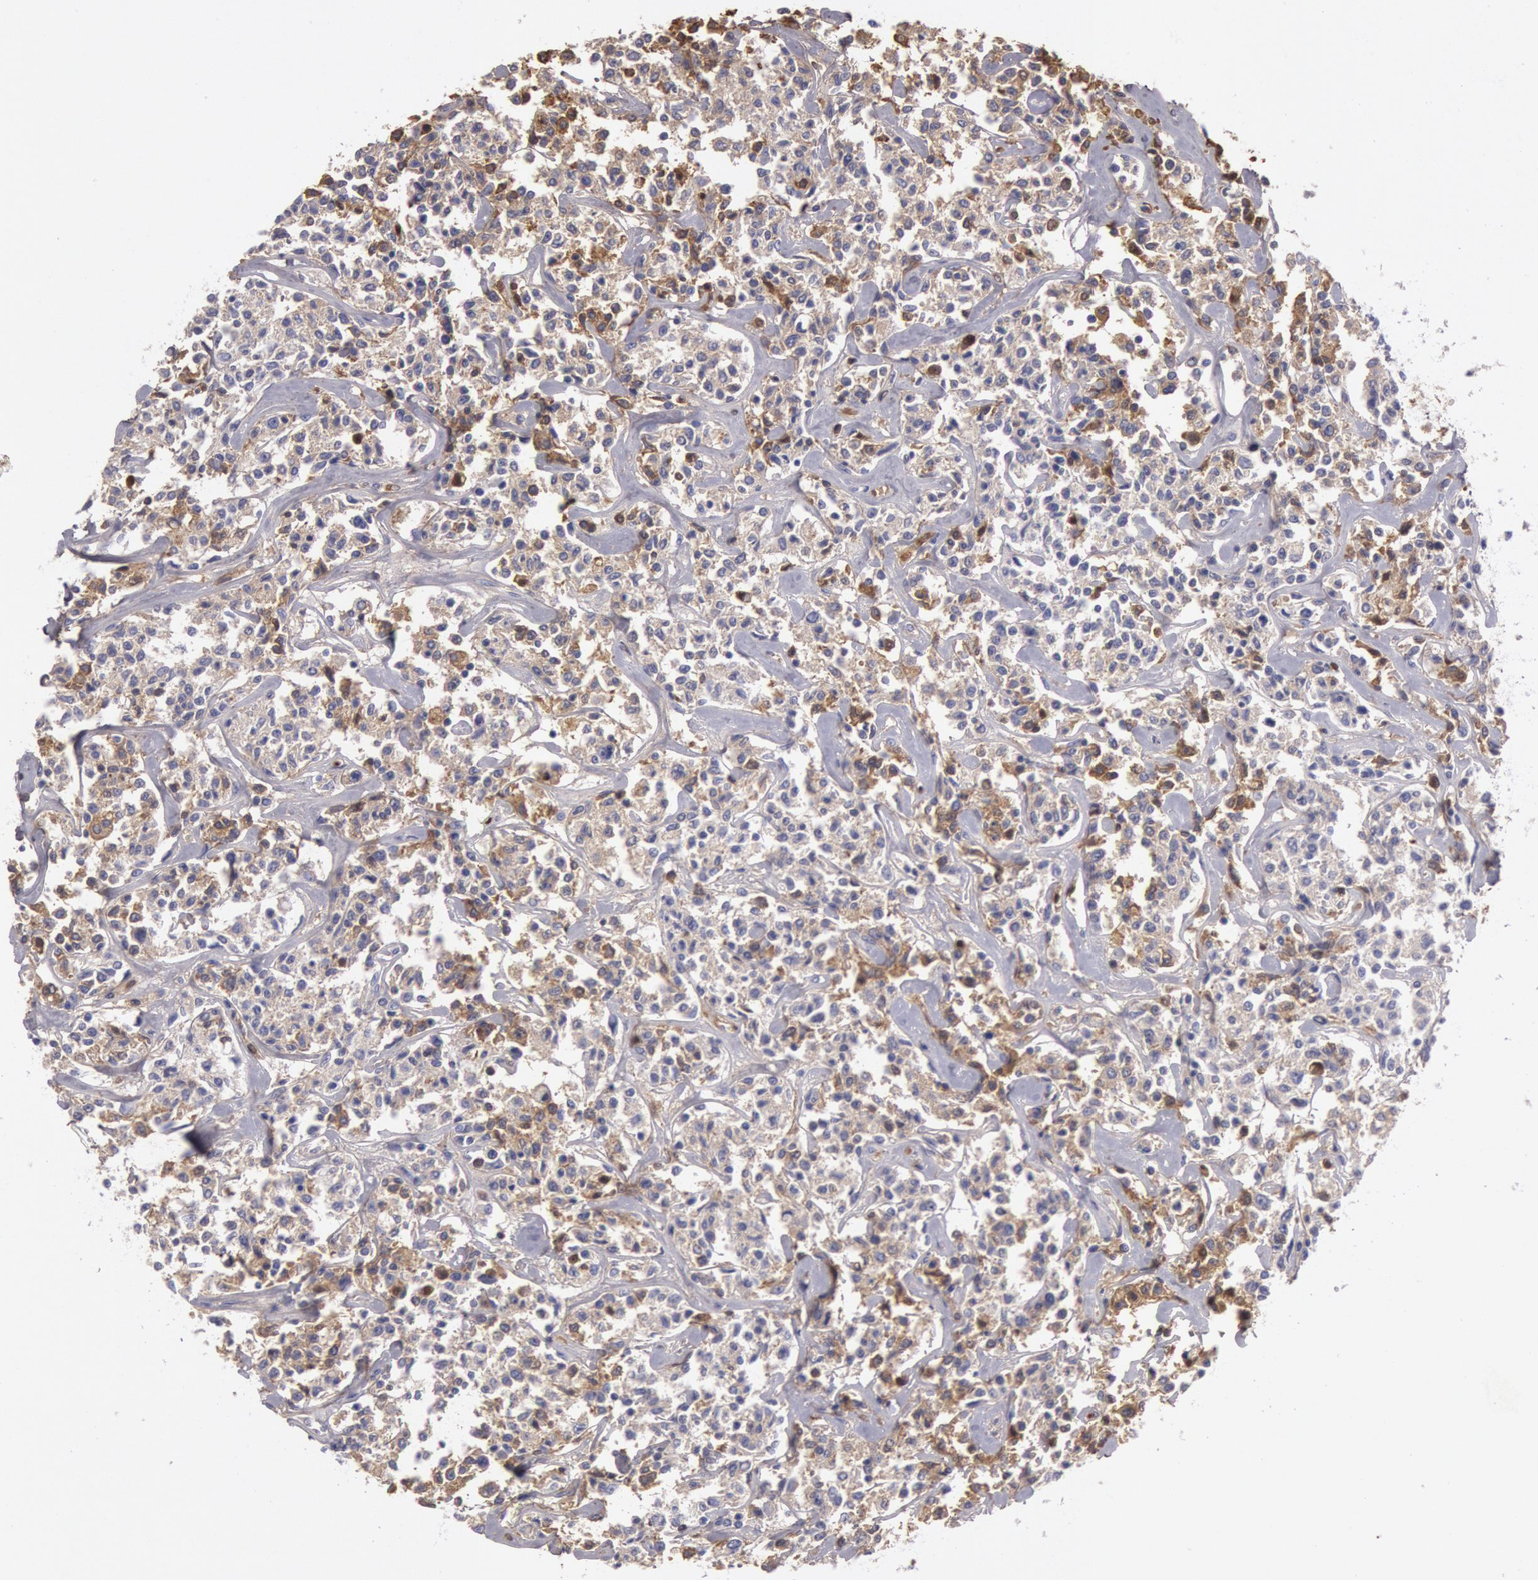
{"staining": {"intensity": "moderate", "quantity": "<25%", "location": "cytoplasmic/membranous"}, "tissue": "lymphoma", "cell_type": "Tumor cells", "image_type": "cancer", "snomed": [{"axis": "morphology", "description": "Malignant lymphoma, non-Hodgkin's type, Low grade"}, {"axis": "topography", "description": "Small intestine"}], "caption": "DAB immunohistochemical staining of lymphoma shows moderate cytoplasmic/membranous protein positivity in about <25% of tumor cells. (DAB (3,3'-diaminobenzidine) IHC with brightfield microscopy, high magnification).", "gene": "IGHG1", "patient": {"sex": "female", "age": 59}}